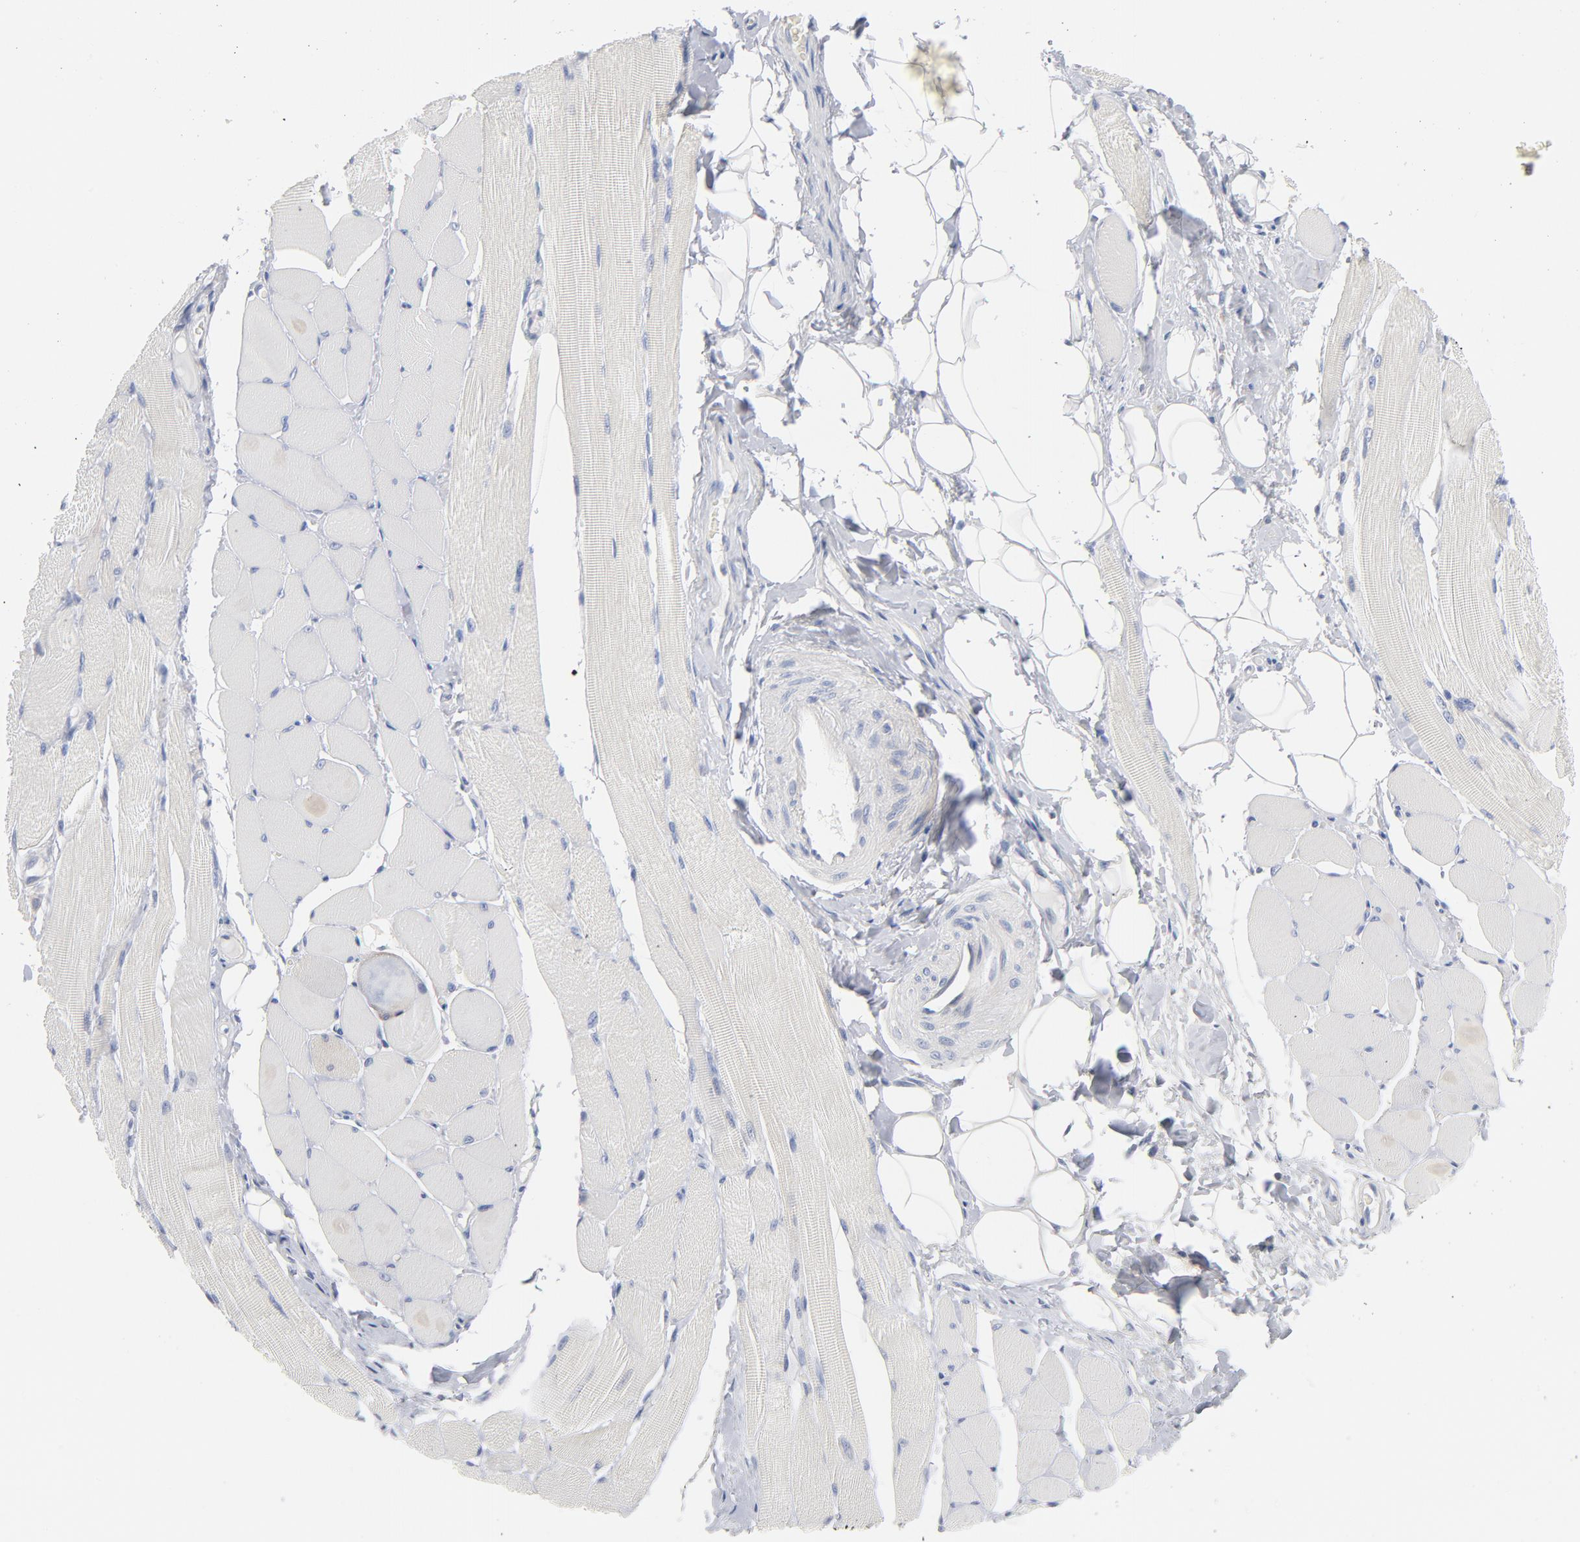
{"staining": {"intensity": "negative", "quantity": "none", "location": "none"}, "tissue": "skeletal muscle", "cell_type": "Myocytes", "image_type": "normal", "snomed": [{"axis": "morphology", "description": "Normal tissue, NOS"}, {"axis": "topography", "description": "Skeletal muscle"}, {"axis": "topography", "description": "Peripheral nerve tissue"}], "caption": "IHC of benign skeletal muscle demonstrates no staining in myocytes.", "gene": "CD86", "patient": {"sex": "female", "age": 84}}